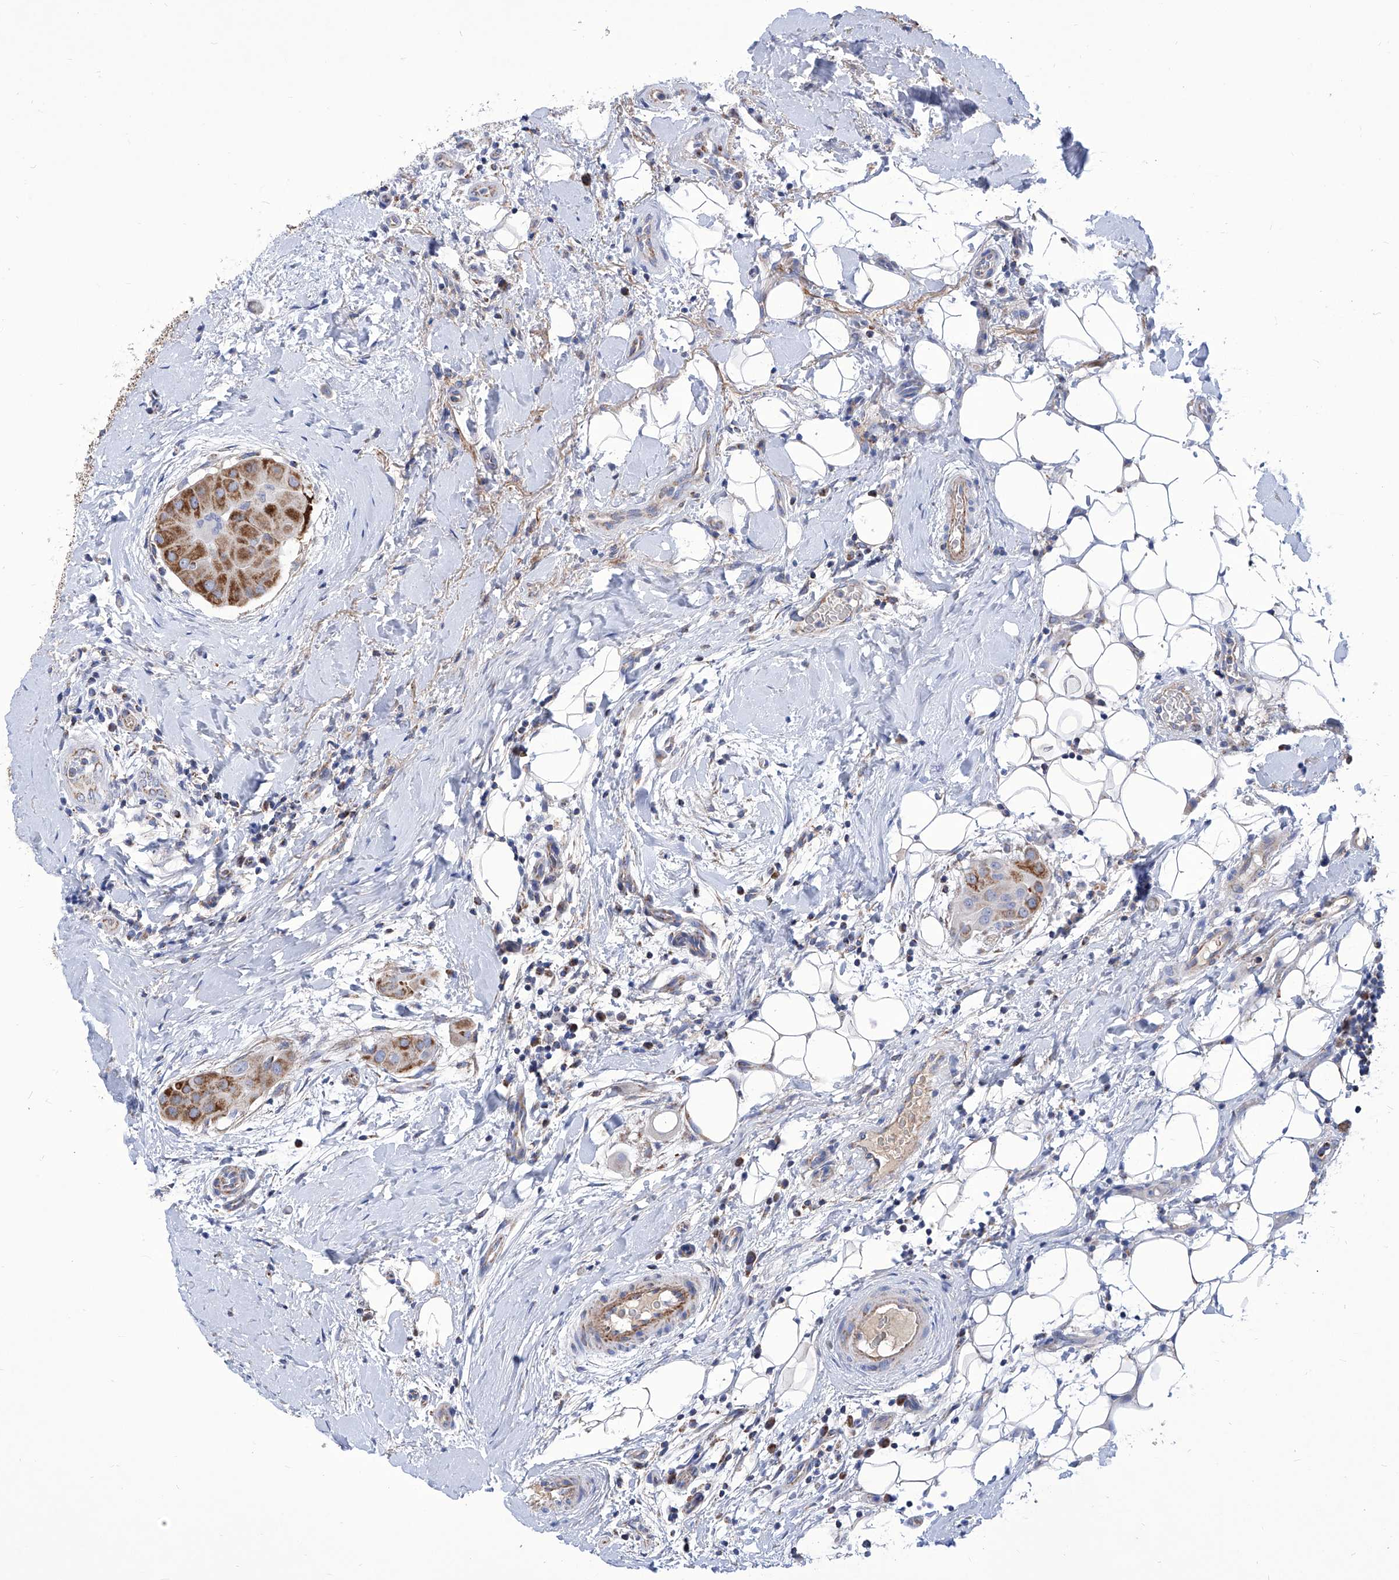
{"staining": {"intensity": "moderate", "quantity": ">75%", "location": "cytoplasmic/membranous"}, "tissue": "thyroid cancer", "cell_type": "Tumor cells", "image_type": "cancer", "snomed": [{"axis": "morphology", "description": "Papillary adenocarcinoma, NOS"}, {"axis": "topography", "description": "Thyroid gland"}], "caption": "This is a micrograph of immunohistochemistry (IHC) staining of thyroid cancer, which shows moderate expression in the cytoplasmic/membranous of tumor cells.", "gene": "SRBD1", "patient": {"sex": "male", "age": 33}}